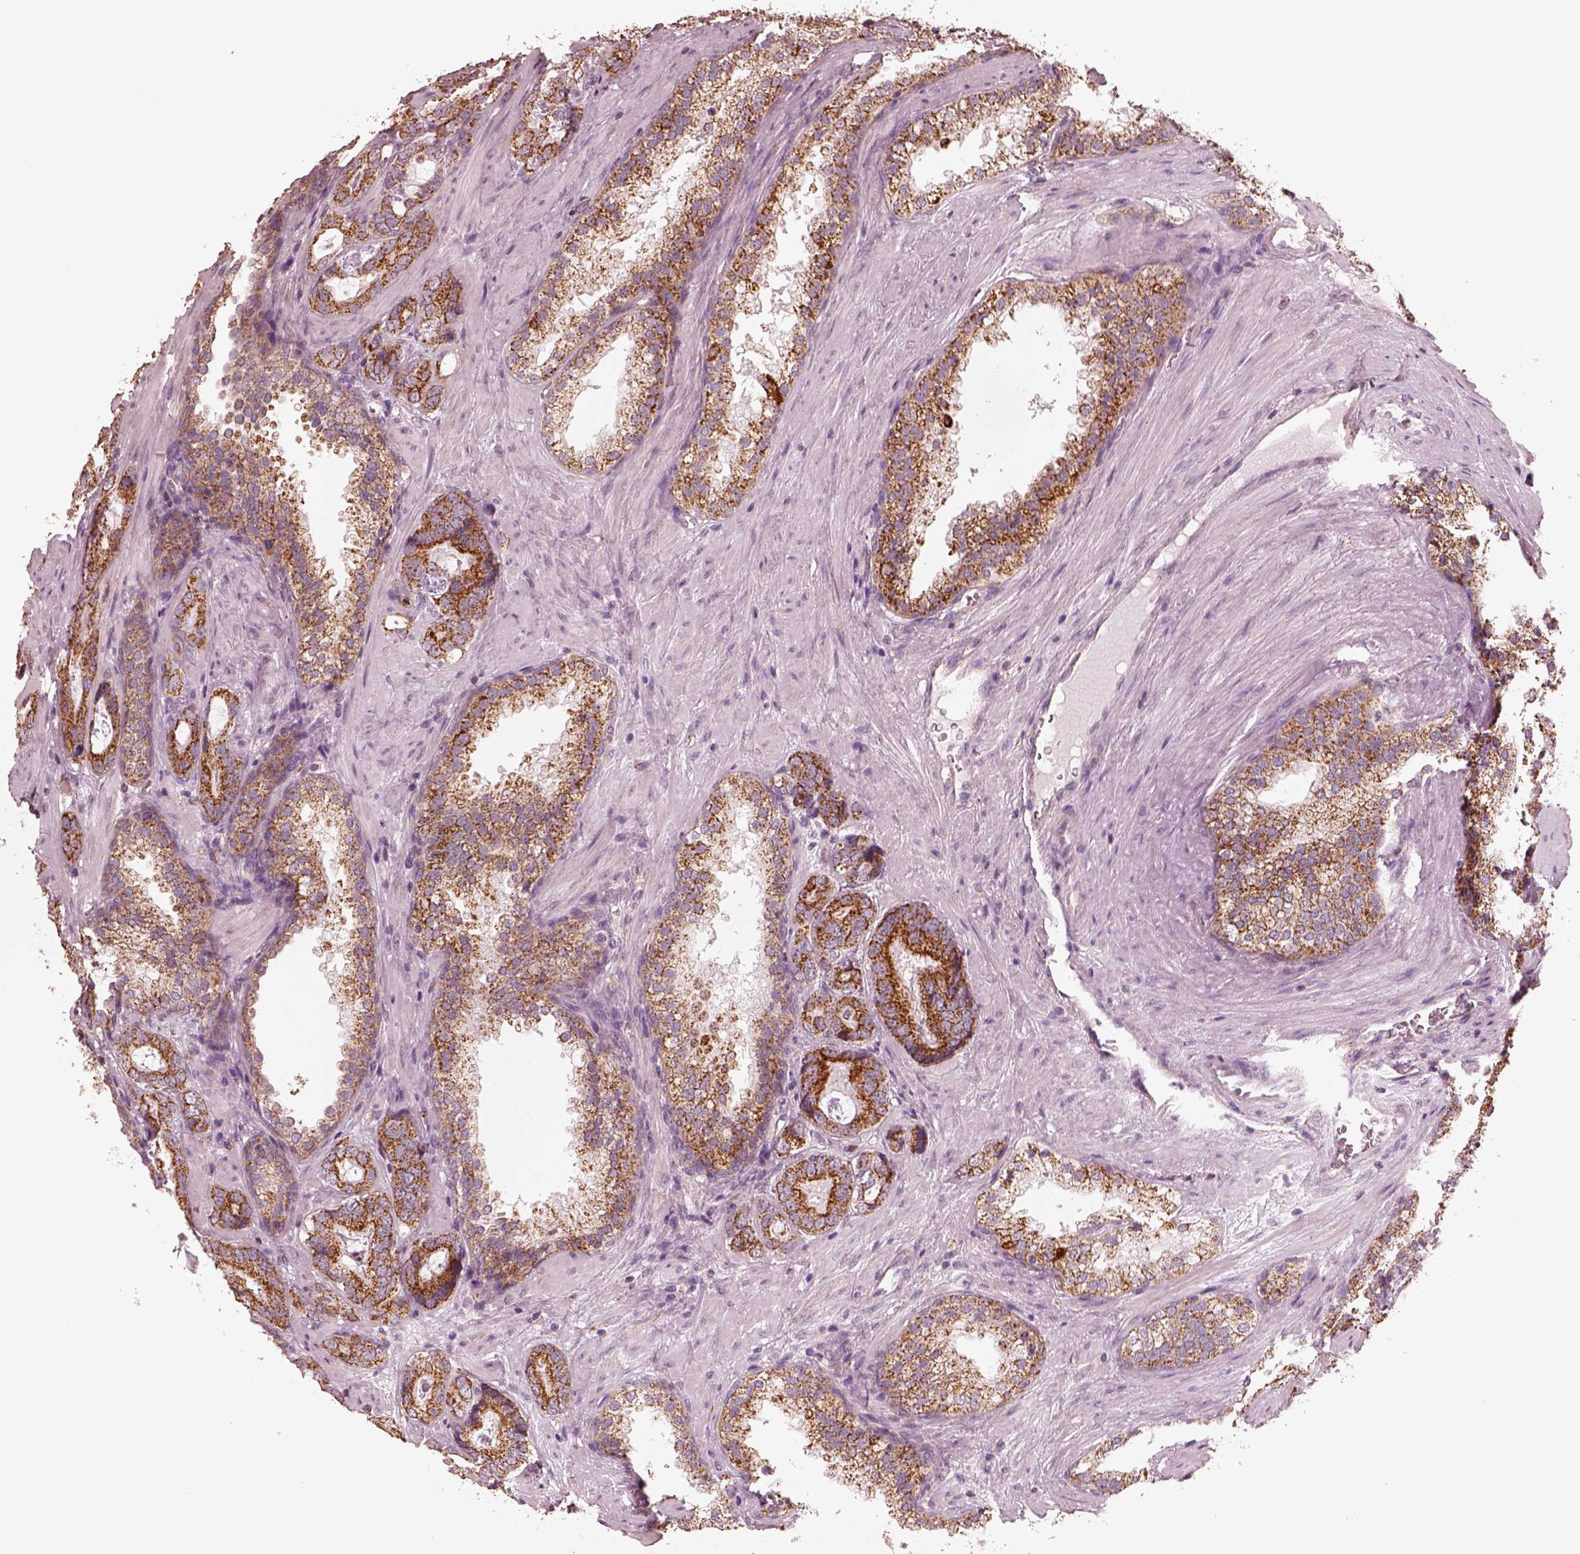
{"staining": {"intensity": "strong", "quantity": ">75%", "location": "cytoplasmic/membranous"}, "tissue": "prostate cancer", "cell_type": "Tumor cells", "image_type": "cancer", "snomed": [{"axis": "morphology", "description": "Adenocarcinoma, Low grade"}, {"axis": "topography", "description": "Prostate"}], "caption": "There is high levels of strong cytoplasmic/membranous expression in tumor cells of low-grade adenocarcinoma (prostate), as demonstrated by immunohistochemical staining (brown color).", "gene": "ENTPD6", "patient": {"sex": "male", "age": 60}}